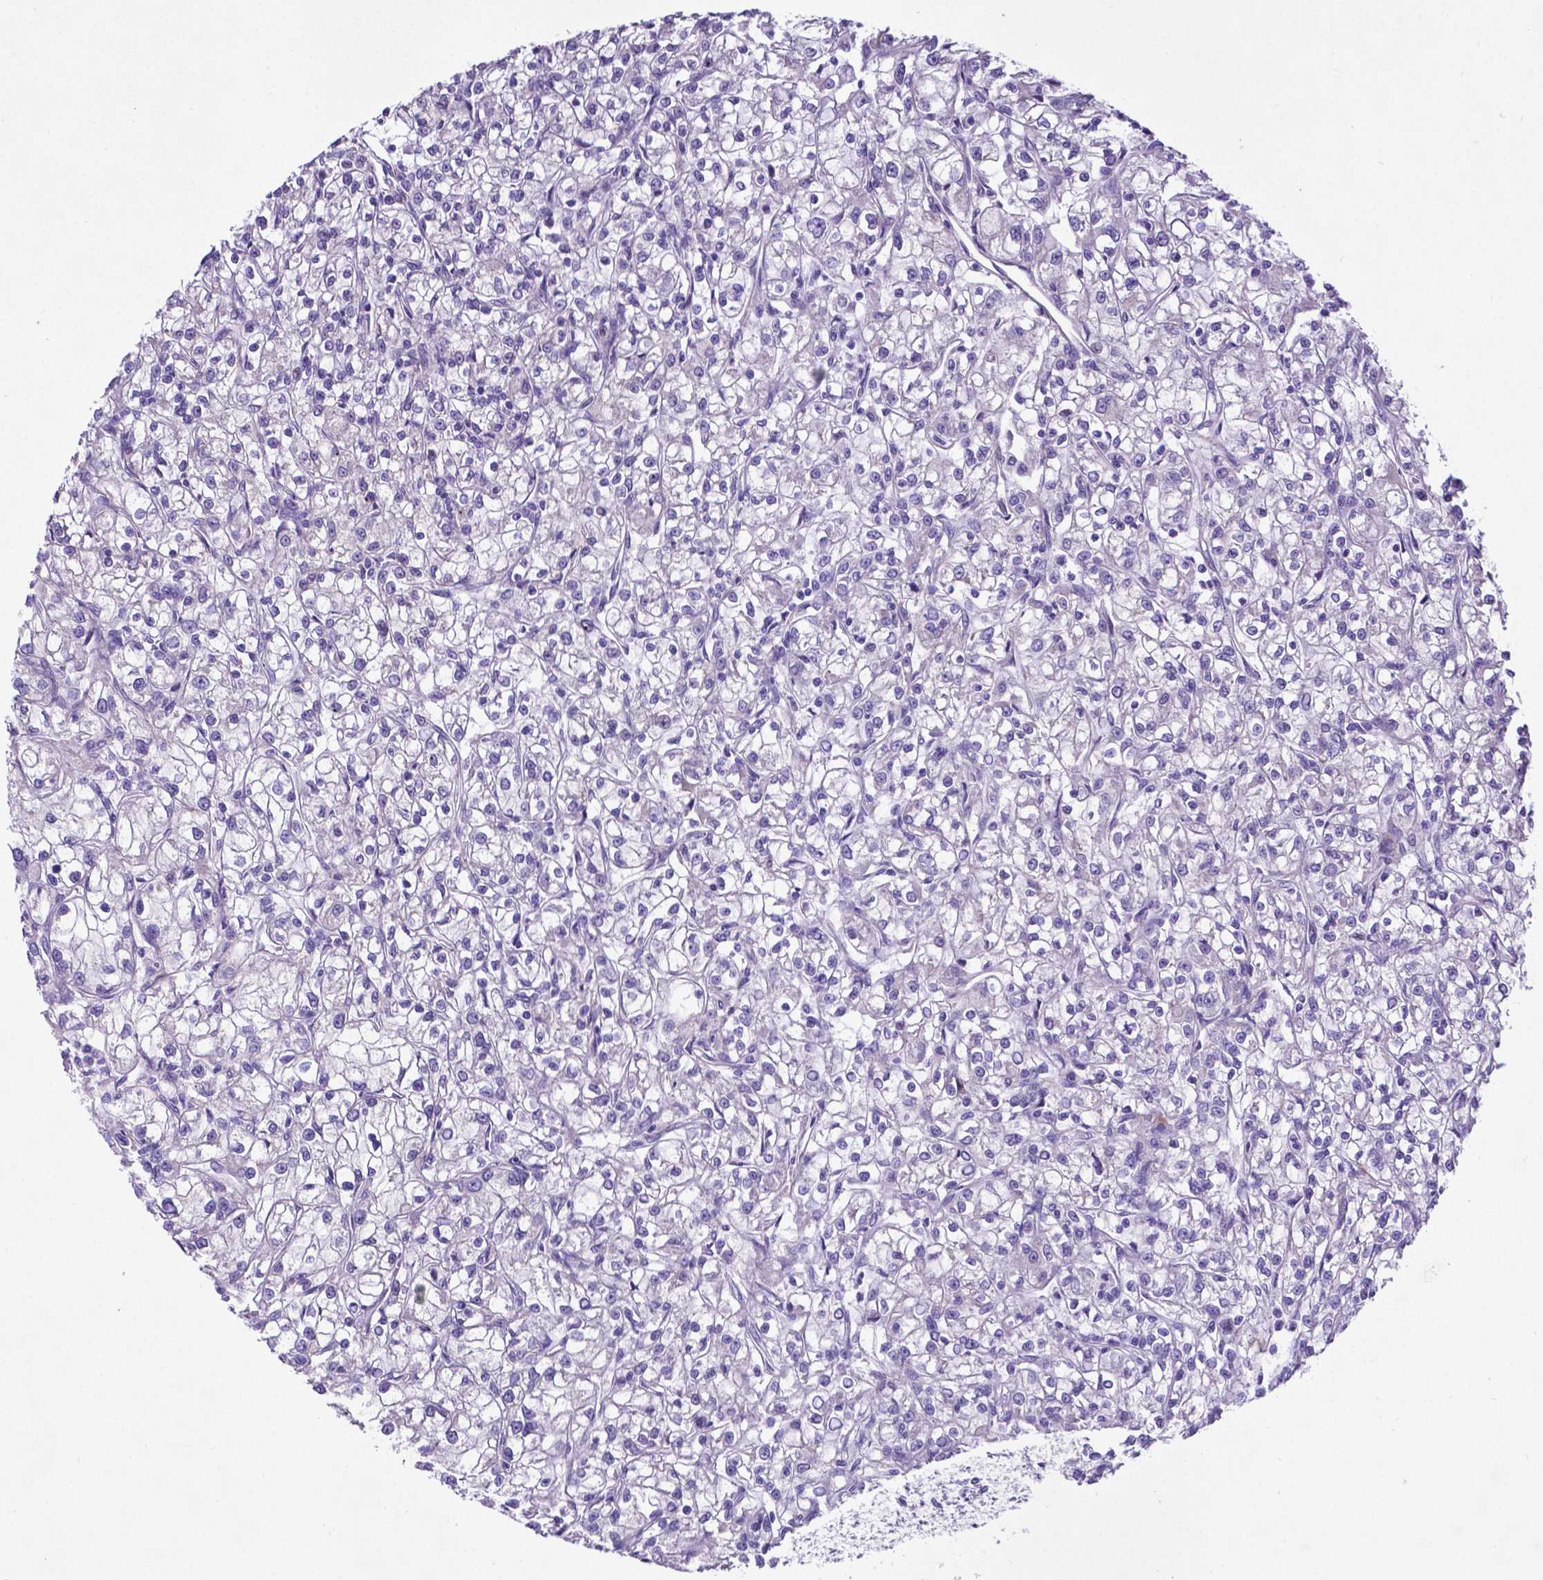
{"staining": {"intensity": "negative", "quantity": "none", "location": "none"}, "tissue": "renal cancer", "cell_type": "Tumor cells", "image_type": "cancer", "snomed": [{"axis": "morphology", "description": "Adenocarcinoma, NOS"}, {"axis": "topography", "description": "Kidney"}], "caption": "Immunohistochemical staining of human adenocarcinoma (renal) reveals no significant expression in tumor cells.", "gene": "PFKFB4", "patient": {"sex": "female", "age": 59}}